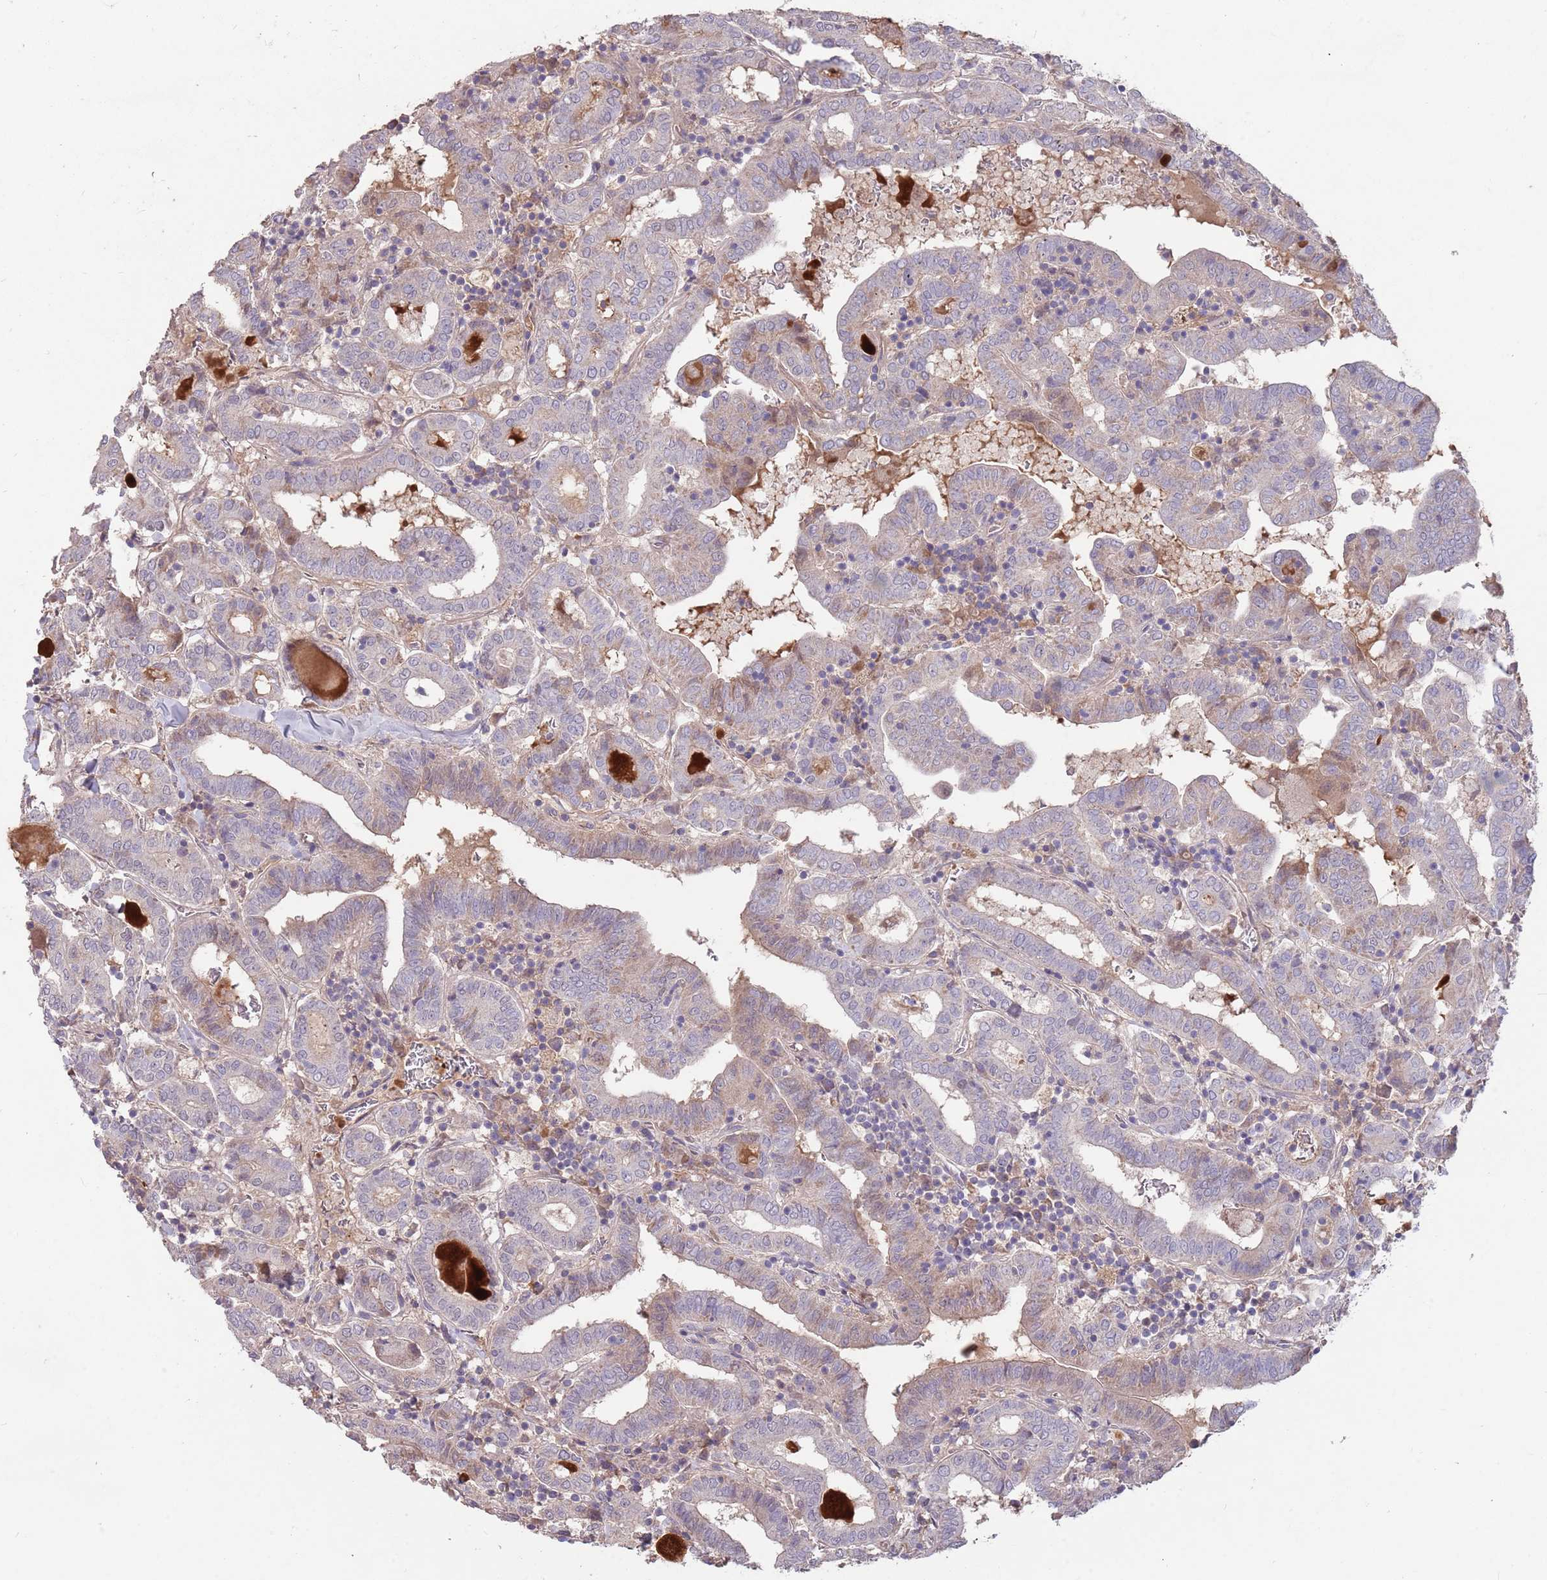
{"staining": {"intensity": "weak", "quantity": "<25%", "location": "cytoplasmic/membranous"}, "tissue": "thyroid cancer", "cell_type": "Tumor cells", "image_type": "cancer", "snomed": [{"axis": "morphology", "description": "Papillary adenocarcinoma, NOS"}, {"axis": "topography", "description": "Thyroid gland"}], "caption": "Human thyroid cancer stained for a protein using immunohistochemistry reveals no staining in tumor cells.", "gene": "MEI1", "patient": {"sex": "female", "age": 72}}